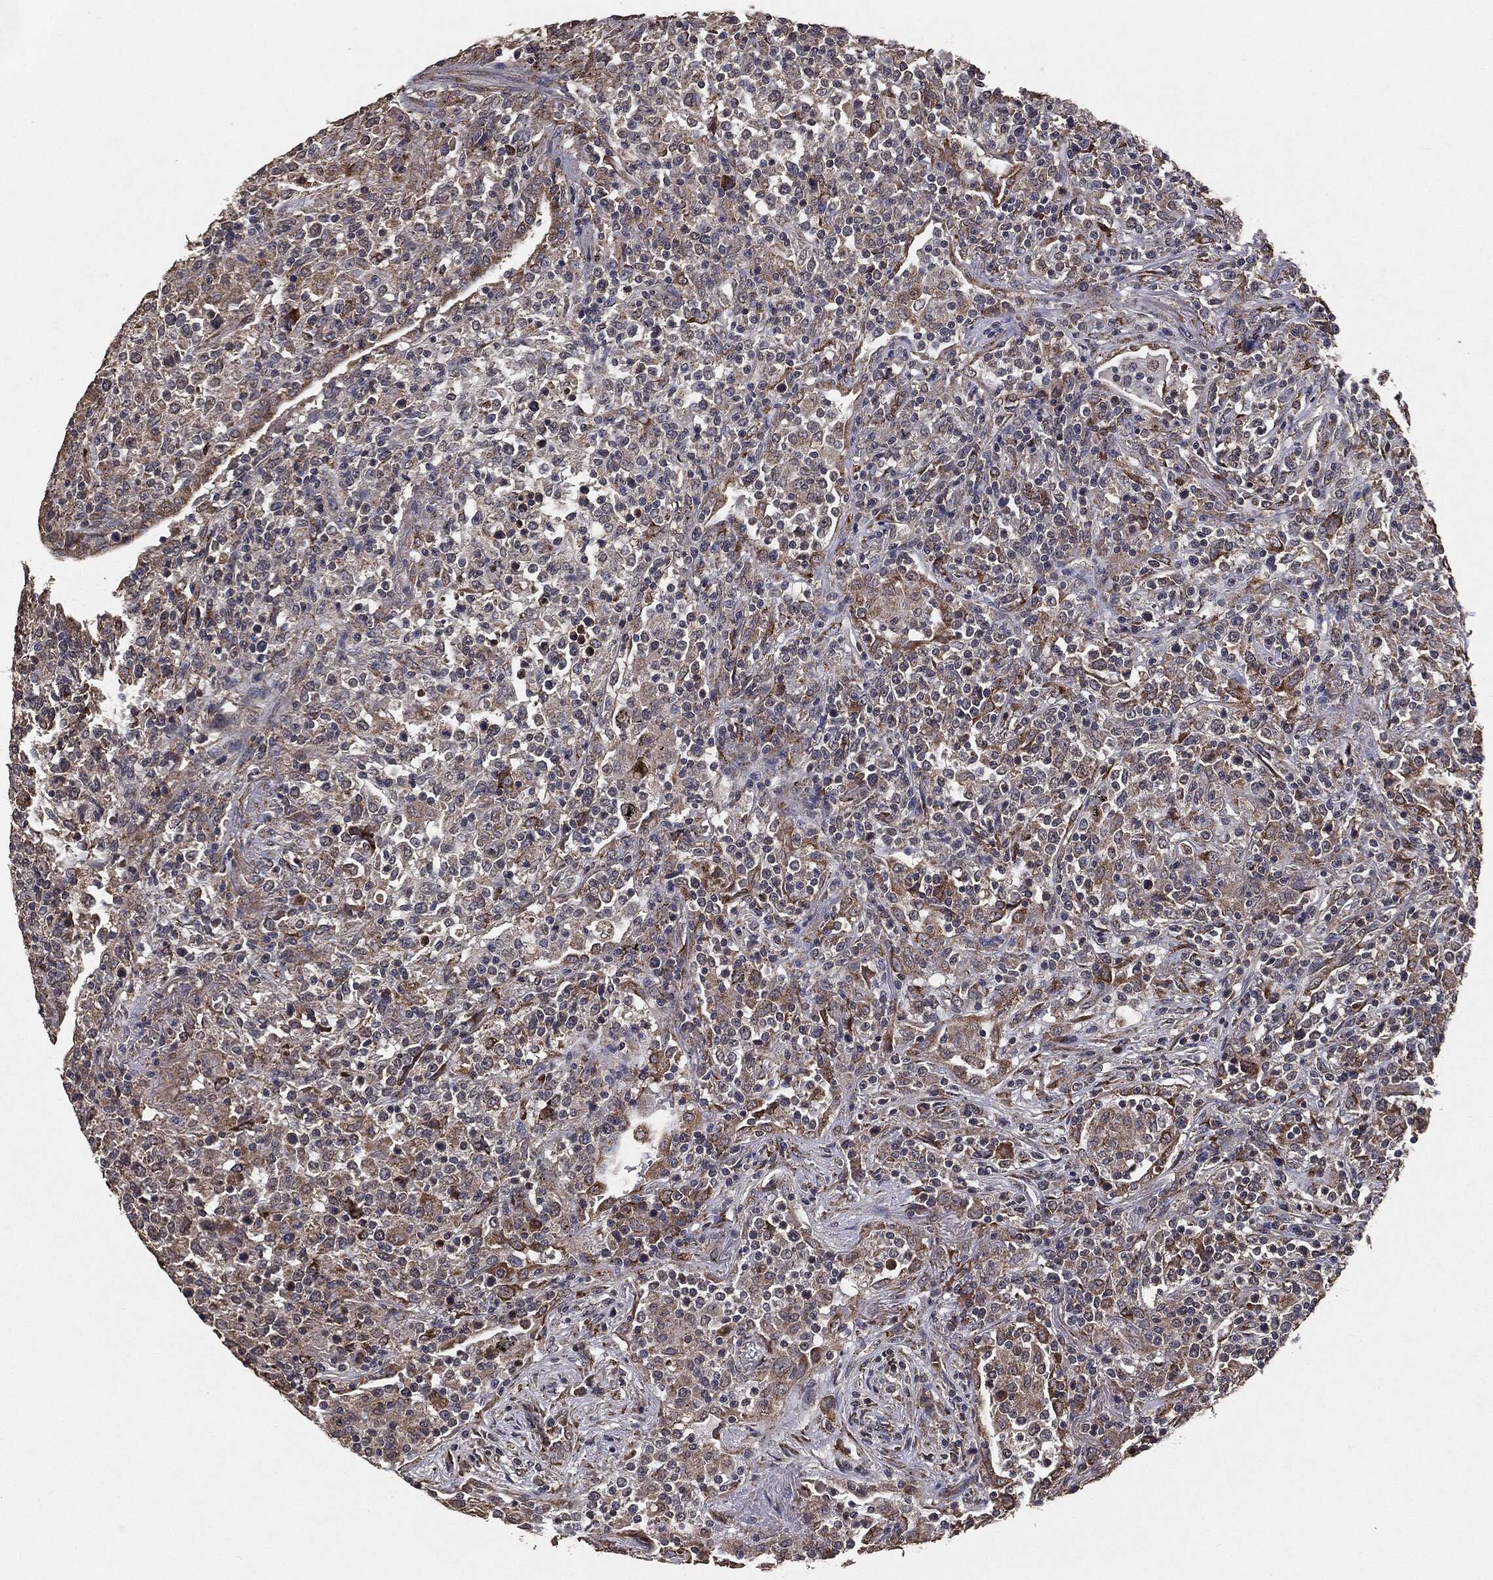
{"staining": {"intensity": "negative", "quantity": "none", "location": "none"}, "tissue": "lymphoma", "cell_type": "Tumor cells", "image_type": "cancer", "snomed": [{"axis": "morphology", "description": "Malignant lymphoma, non-Hodgkin's type, High grade"}, {"axis": "topography", "description": "Lung"}], "caption": "An immunohistochemistry (IHC) image of lymphoma is shown. There is no staining in tumor cells of lymphoma.", "gene": "MTOR", "patient": {"sex": "male", "age": 79}}